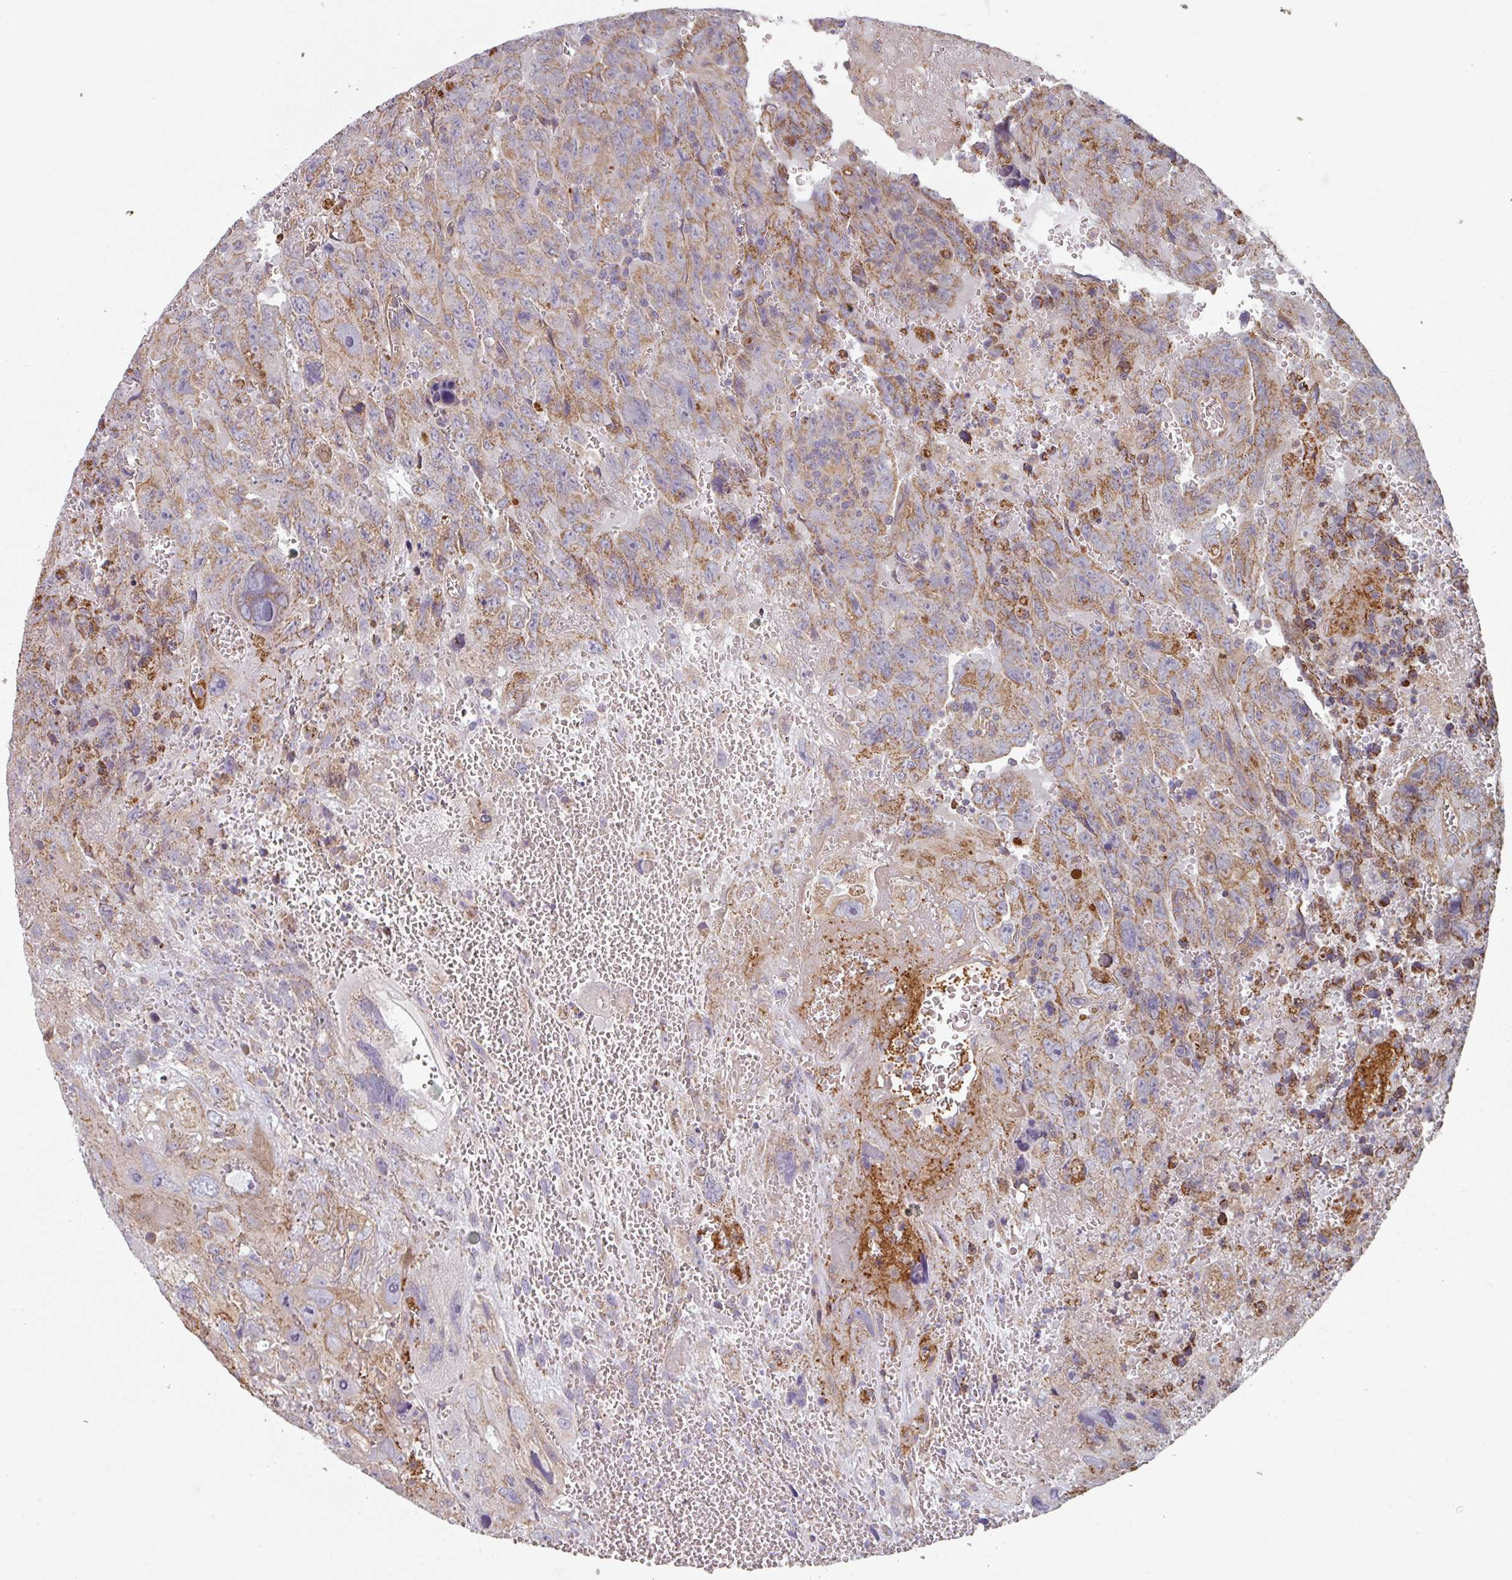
{"staining": {"intensity": "moderate", "quantity": "25%-75%", "location": "cytoplasmic/membranous"}, "tissue": "testis cancer", "cell_type": "Tumor cells", "image_type": "cancer", "snomed": [{"axis": "morphology", "description": "Carcinoma, Embryonal, NOS"}, {"axis": "topography", "description": "Testis"}], "caption": "Testis cancer (embryonal carcinoma) stained with DAB (3,3'-diaminobenzidine) immunohistochemistry reveals medium levels of moderate cytoplasmic/membranous staining in approximately 25%-75% of tumor cells. (Brightfield microscopy of DAB IHC at high magnification).", "gene": "GSTA4", "patient": {"sex": "male", "age": 28}}